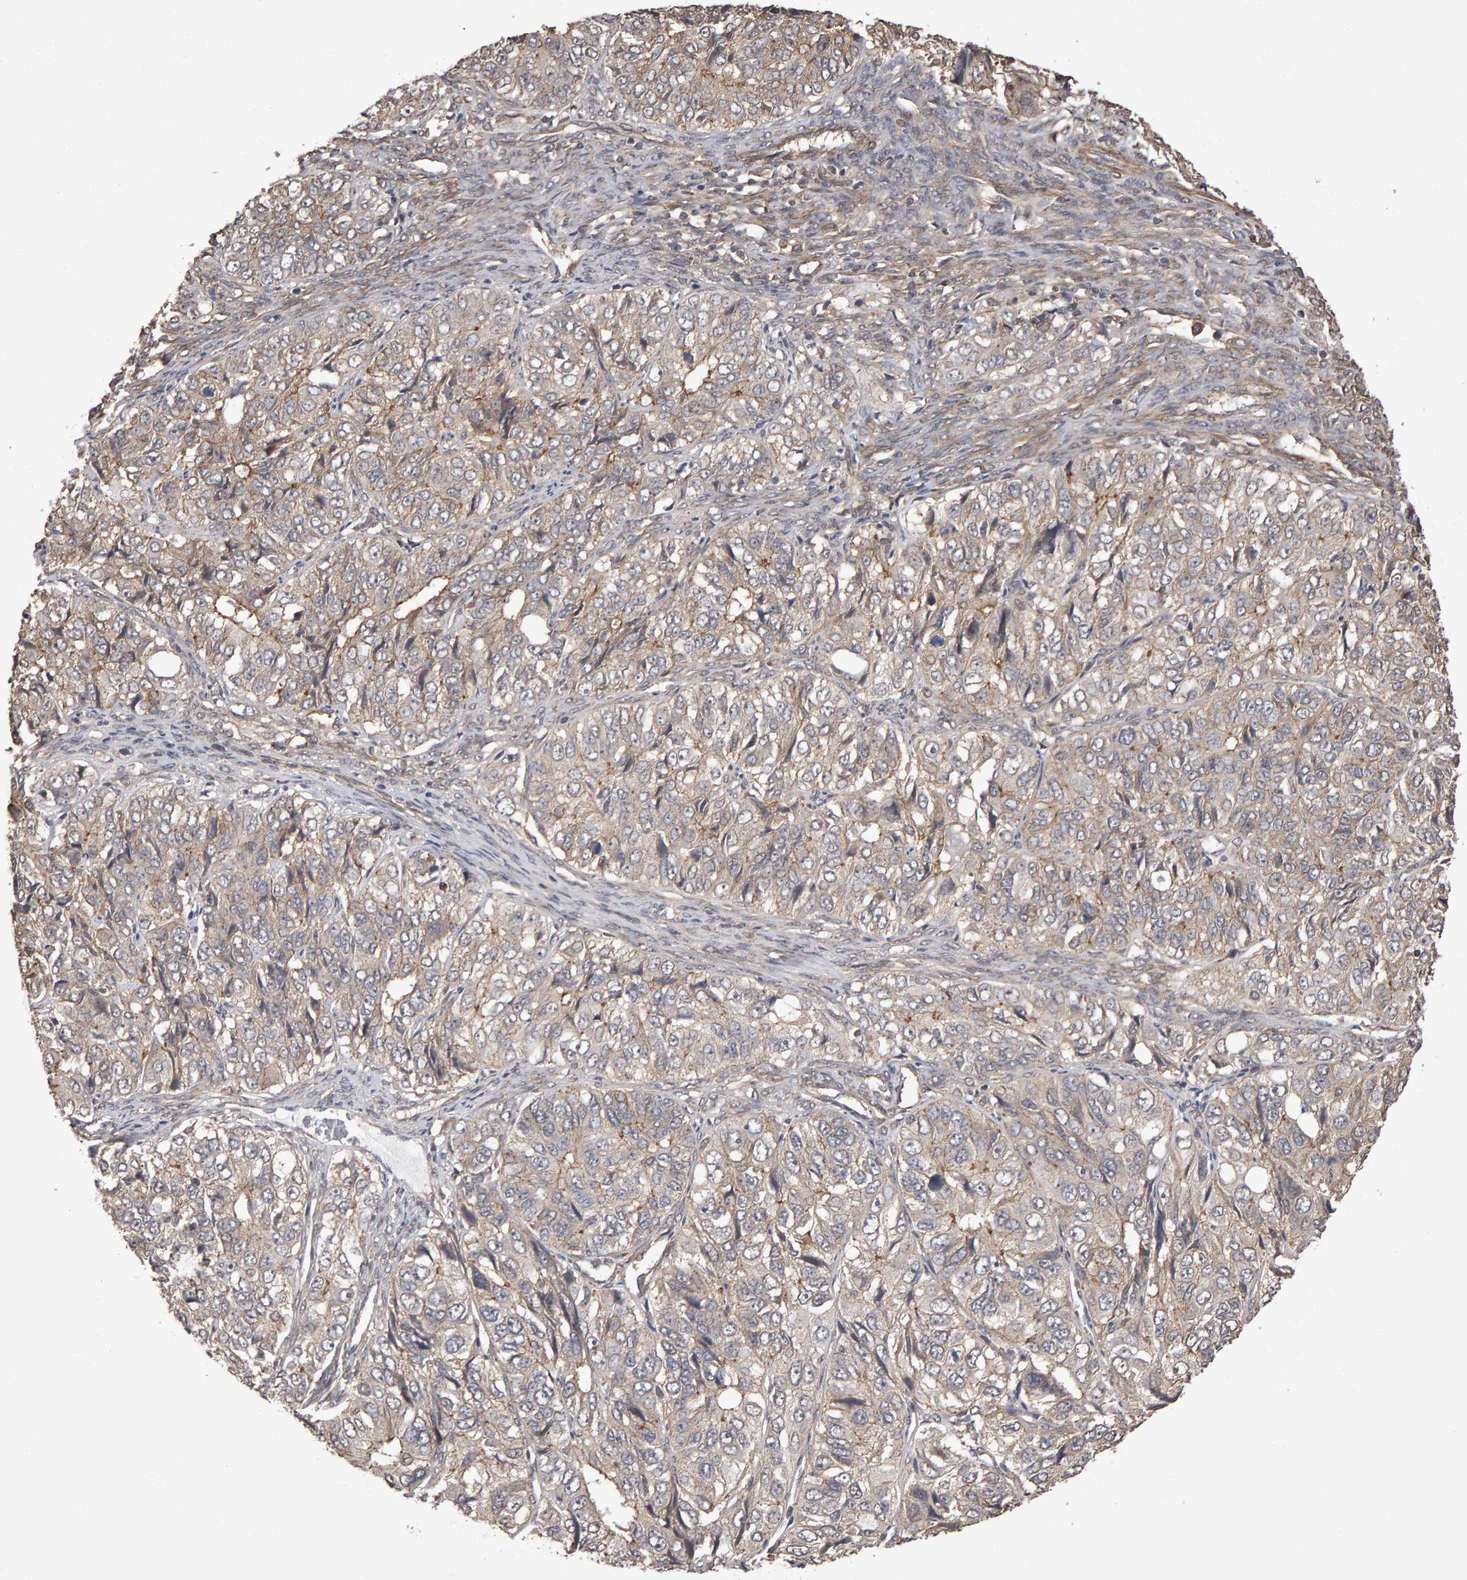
{"staining": {"intensity": "weak", "quantity": "25%-75%", "location": "cytoplasmic/membranous"}, "tissue": "ovarian cancer", "cell_type": "Tumor cells", "image_type": "cancer", "snomed": [{"axis": "morphology", "description": "Carcinoma, endometroid"}, {"axis": "topography", "description": "Ovary"}], "caption": "High-magnification brightfield microscopy of endometroid carcinoma (ovarian) stained with DAB (brown) and counterstained with hematoxylin (blue). tumor cells exhibit weak cytoplasmic/membranous positivity is appreciated in about25%-75% of cells. The protein is stained brown, and the nuclei are stained in blue (DAB (3,3'-diaminobenzidine) IHC with brightfield microscopy, high magnification).", "gene": "SCRIB", "patient": {"sex": "female", "age": 51}}